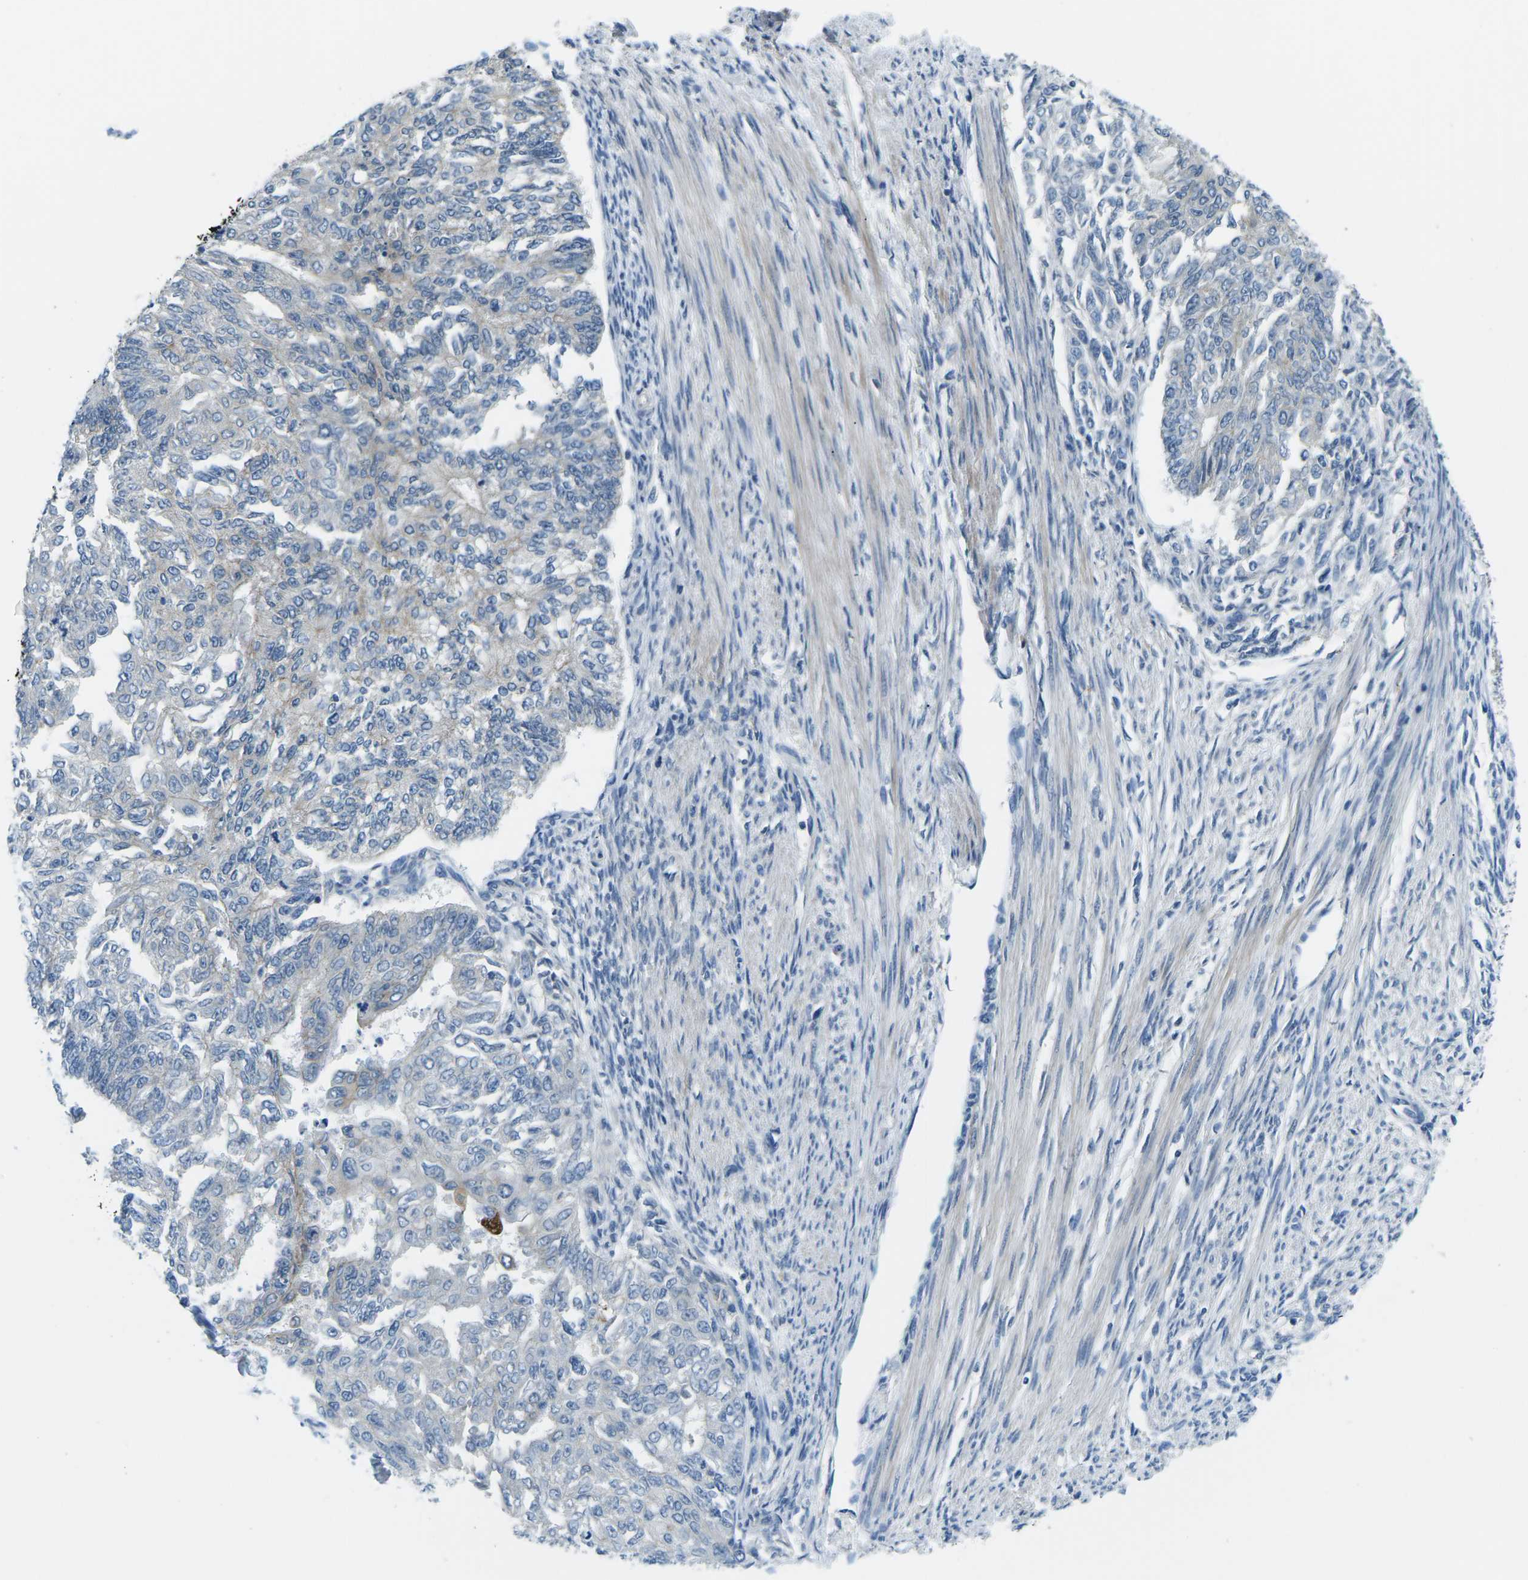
{"staining": {"intensity": "negative", "quantity": "none", "location": "none"}, "tissue": "endometrial cancer", "cell_type": "Tumor cells", "image_type": "cancer", "snomed": [{"axis": "morphology", "description": "Adenocarcinoma, NOS"}, {"axis": "topography", "description": "Endometrium"}], "caption": "High magnification brightfield microscopy of endometrial cancer (adenocarcinoma) stained with DAB (brown) and counterstained with hematoxylin (blue): tumor cells show no significant expression.", "gene": "CTNND1", "patient": {"sex": "female", "age": 32}}